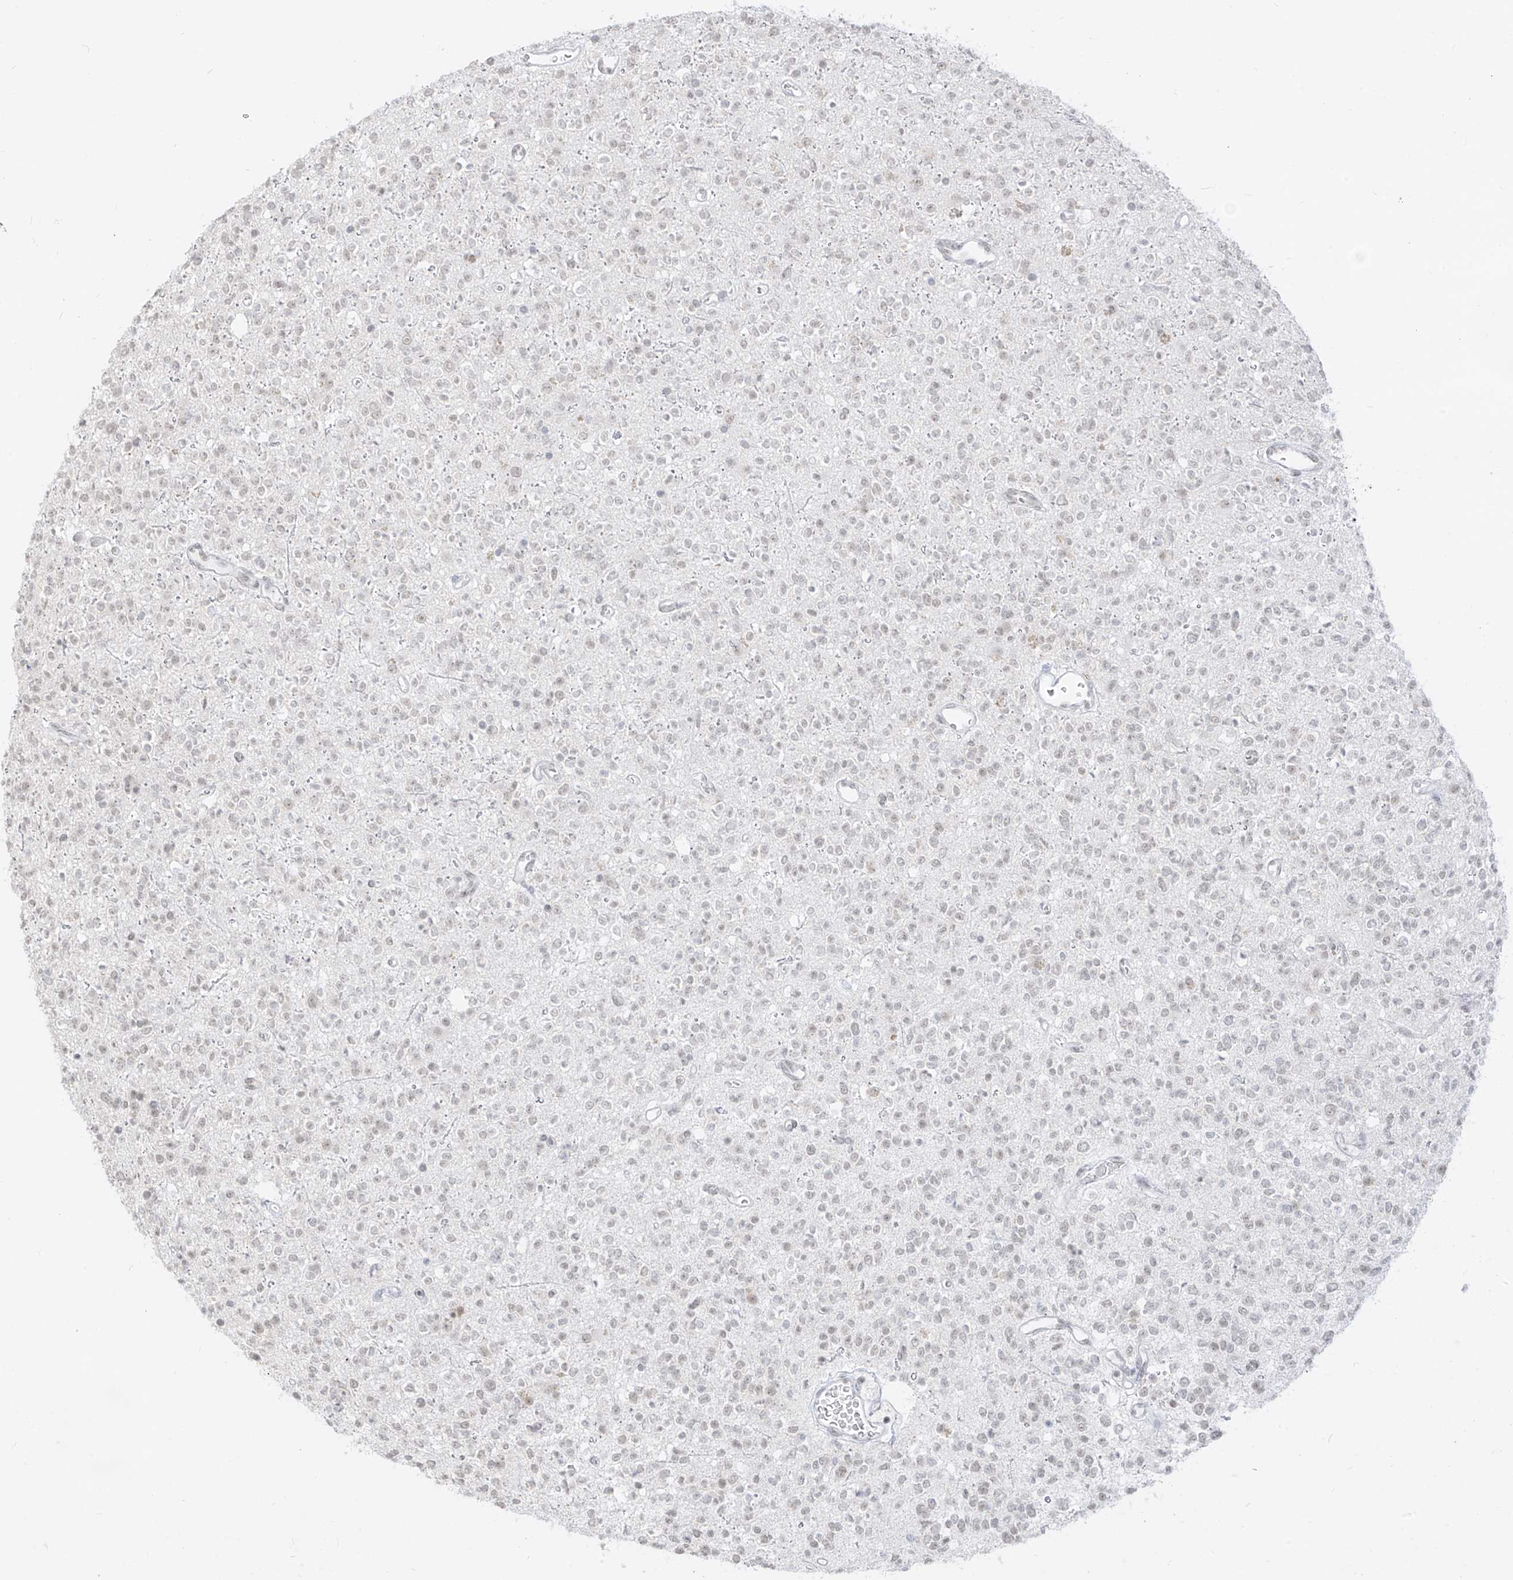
{"staining": {"intensity": "negative", "quantity": "none", "location": "none"}, "tissue": "glioma", "cell_type": "Tumor cells", "image_type": "cancer", "snomed": [{"axis": "morphology", "description": "Glioma, malignant, High grade"}, {"axis": "topography", "description": "Brain"}], "caption": "A photomicrograph of malignant glioma (high-grade) stained for a protein exhibits no brown staining in tumor cells. Brightfield microscopy of immunohistochemistry (IHC) stained with DAB (3,3'-diaminobenzidine) (brown) and hematoxylin (blue), captured at high magnification.", "gene": "SUPT5H", "patient": {"sex": "male", "age": 34}}